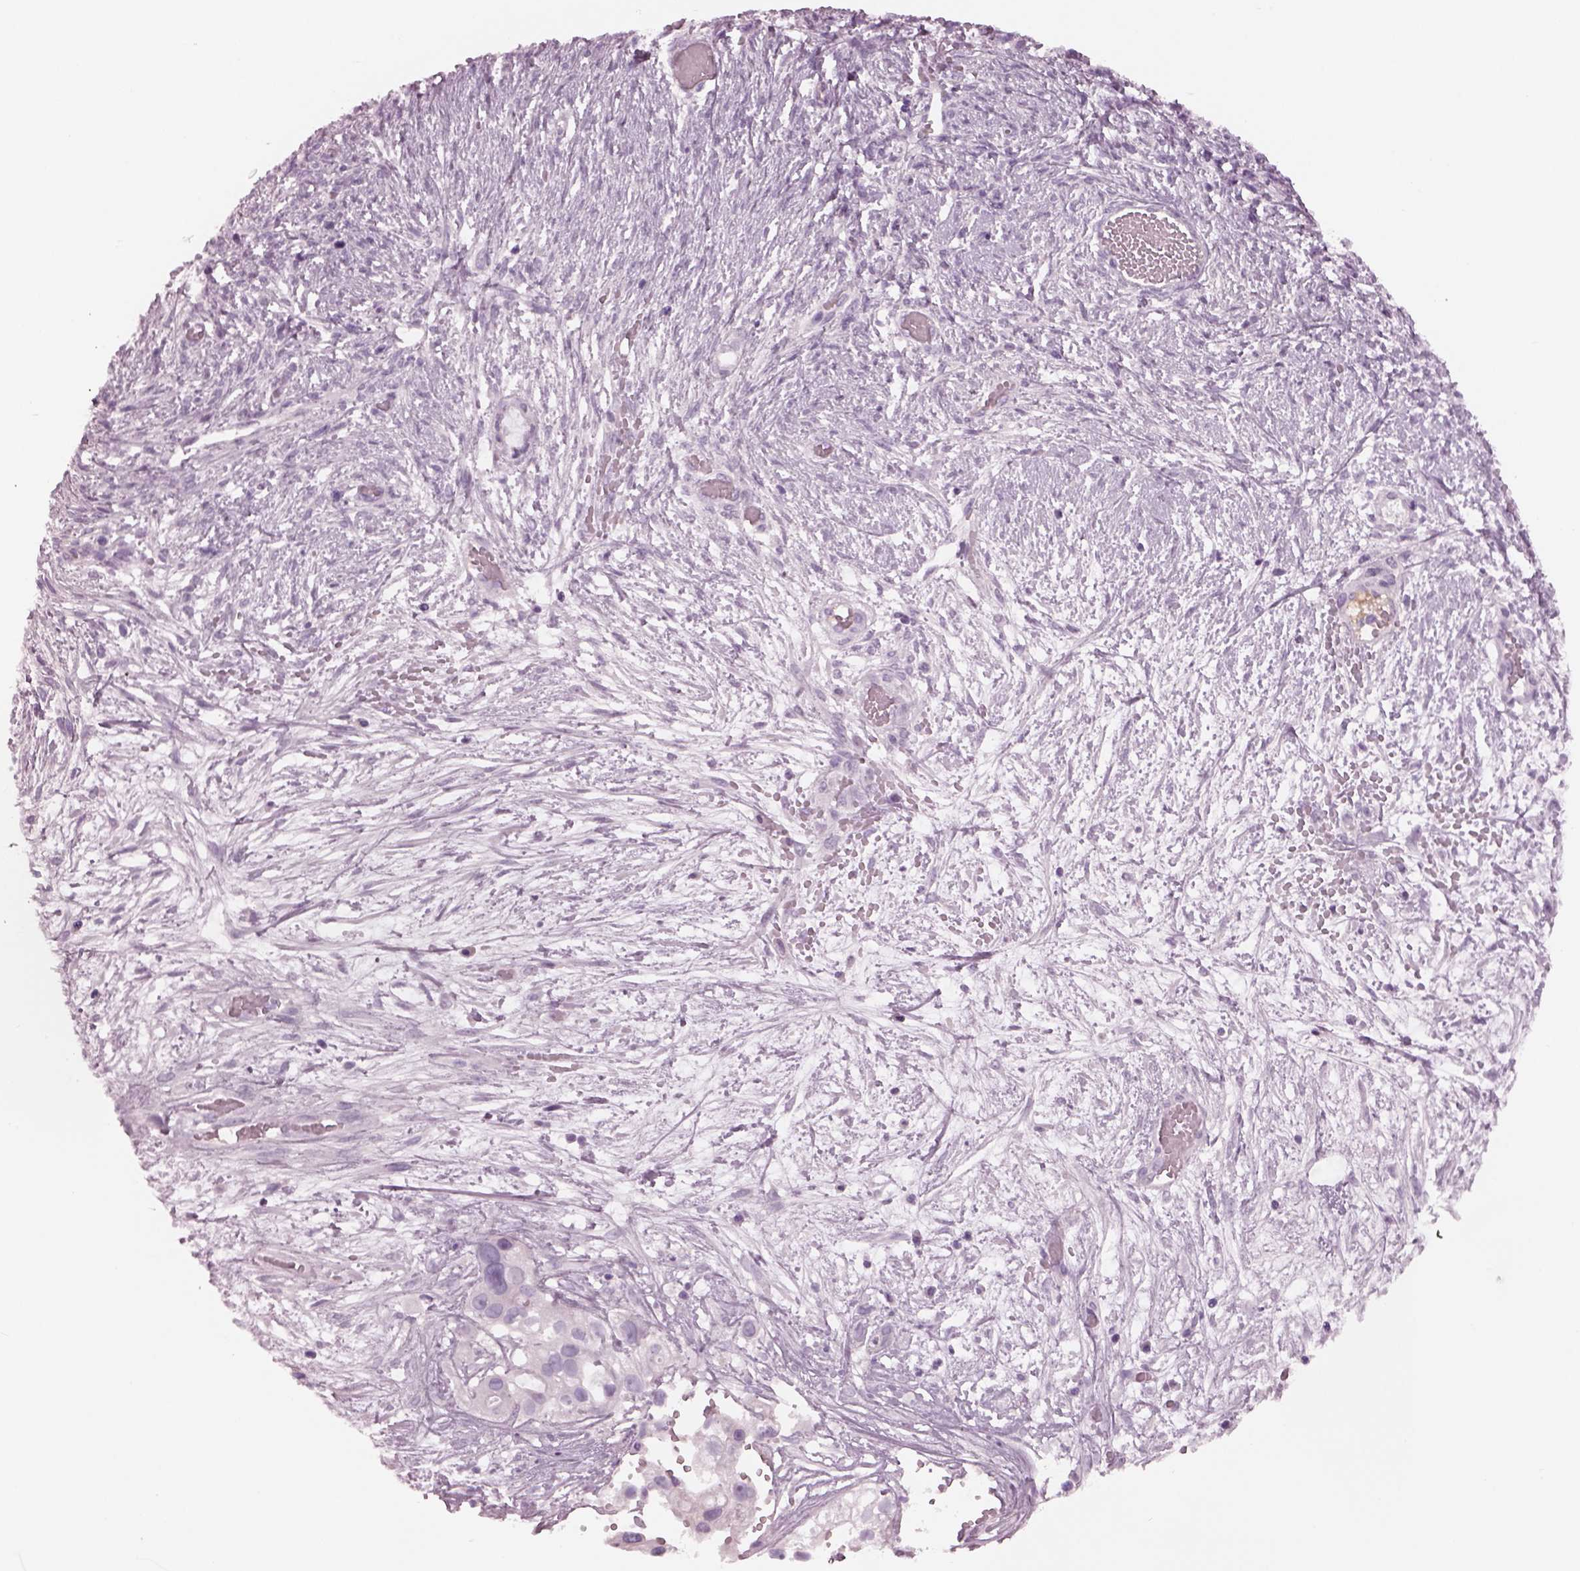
{"staining": {"intensity": "negative", "quantity": "none", "location": "none"}, "tissue": "ovarian cancer", "cell_type": "Tumor cells", "image_type": "cancer", "snomed": [{"axis": "morphology", "description": "Cystadenocarcinoma, serous, NOS"}, {"axis": "topography", "description": "Ovary"}], "caption": "This is an immunohistochemistry image of ovarian serous cystadenocarcinoma. There is no positivity in tumor cells.", "gene": "CYLC1", "patient": {"sex": "female", "age": 56}}